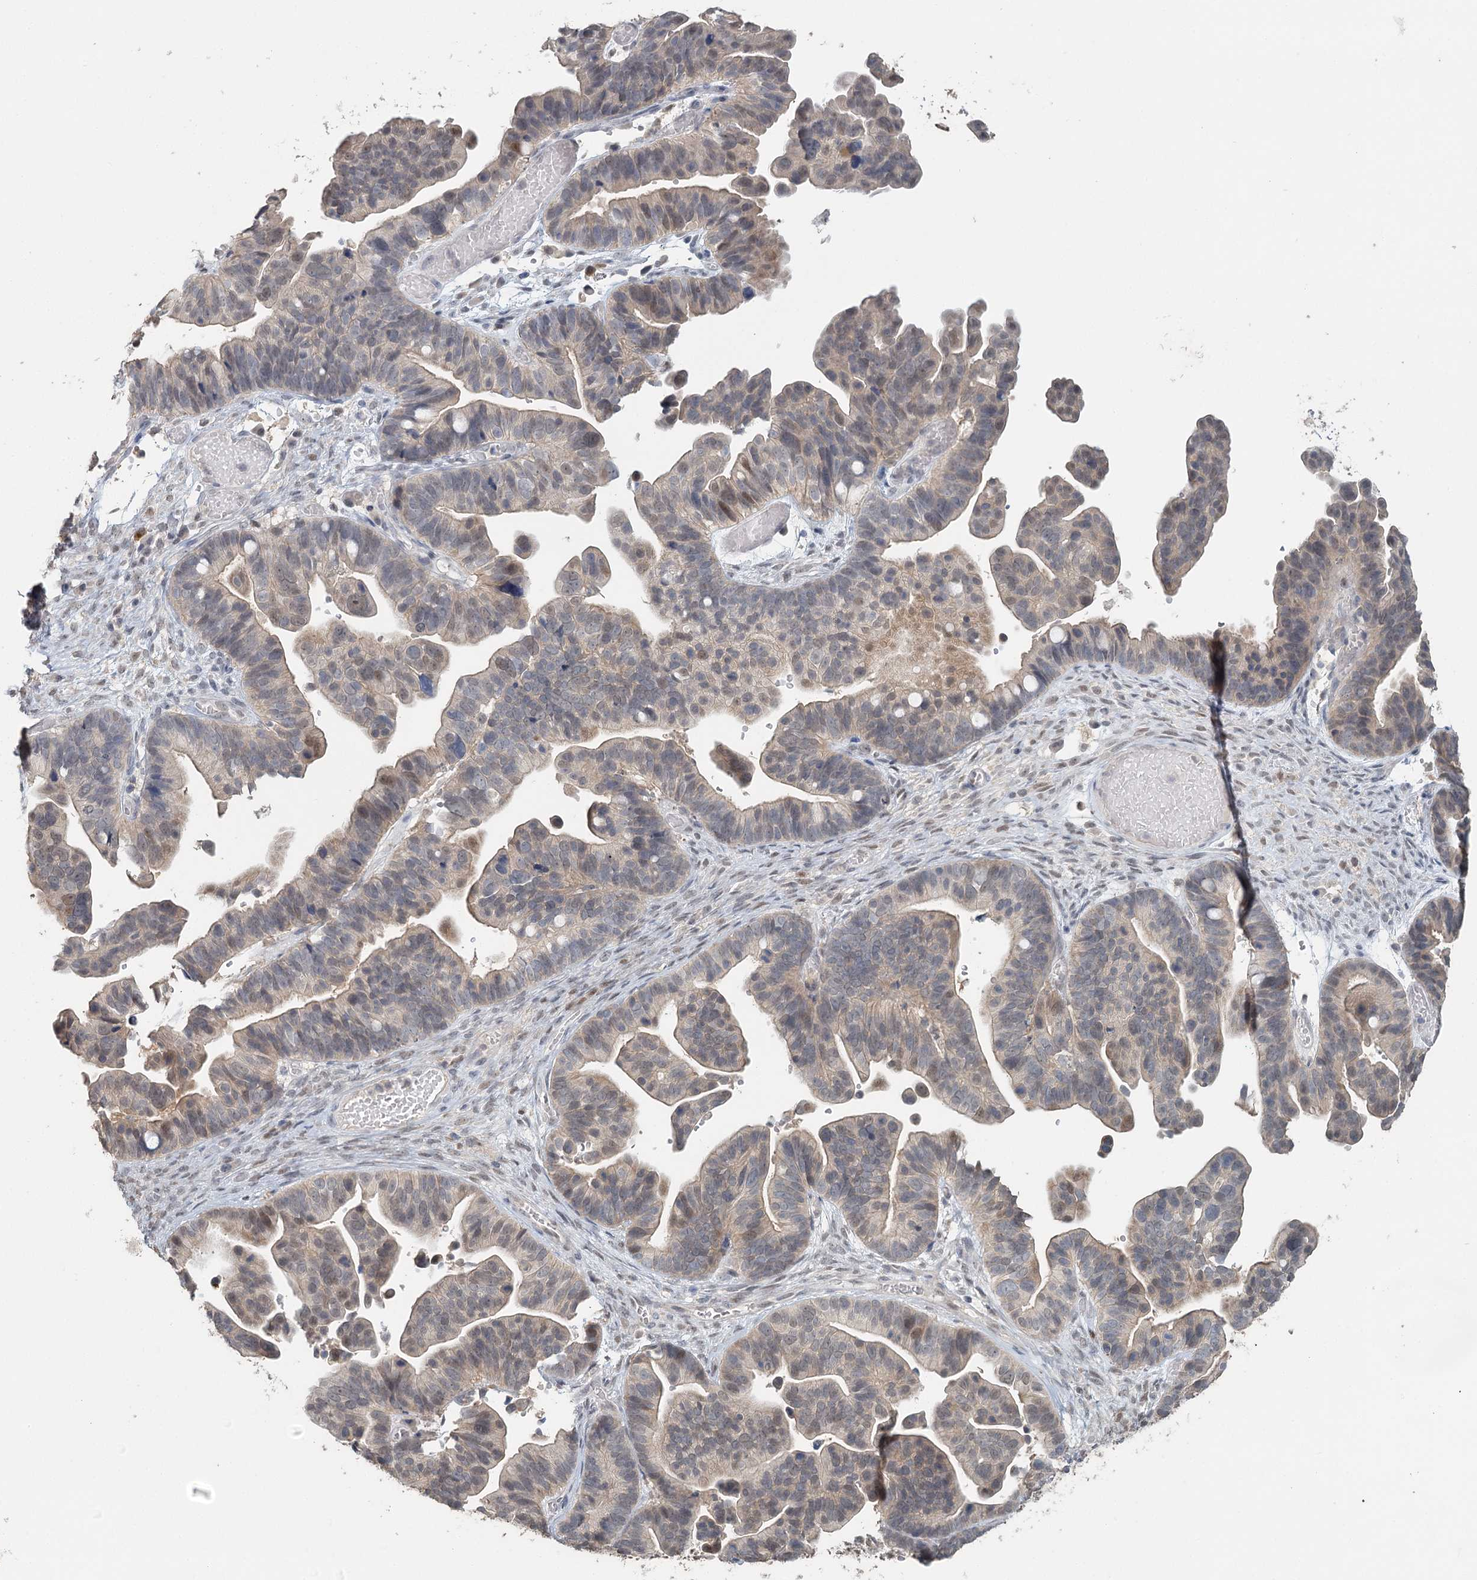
{"staining": {"intensity": "moderate", "quantity": "<25%", "location": "nuclear"}, "tissue": "ovarian cancer", "cell_type": "Tumor cells", "image_type": "cancer", "snomed": [{"axis": "morphology", "description": "Cystadenocarcinoma, serous, NOS"}, {"axis": "topography", "description": "Ovary"}], "caption": "Immunohistochemical staining of human ovarian cancer (serous cystadenocarcinoma) demonstrates moderate nuclear protein expression in about <25% of tumor cells. The staining is performed using DAB (3,3'-diaminobenzidine) brown chromogen to label protein expression. The nuclei are counter-stained blue using hematoxylin.", "gene": "ADK", "patient": {"sex": "female", "age": 56}}